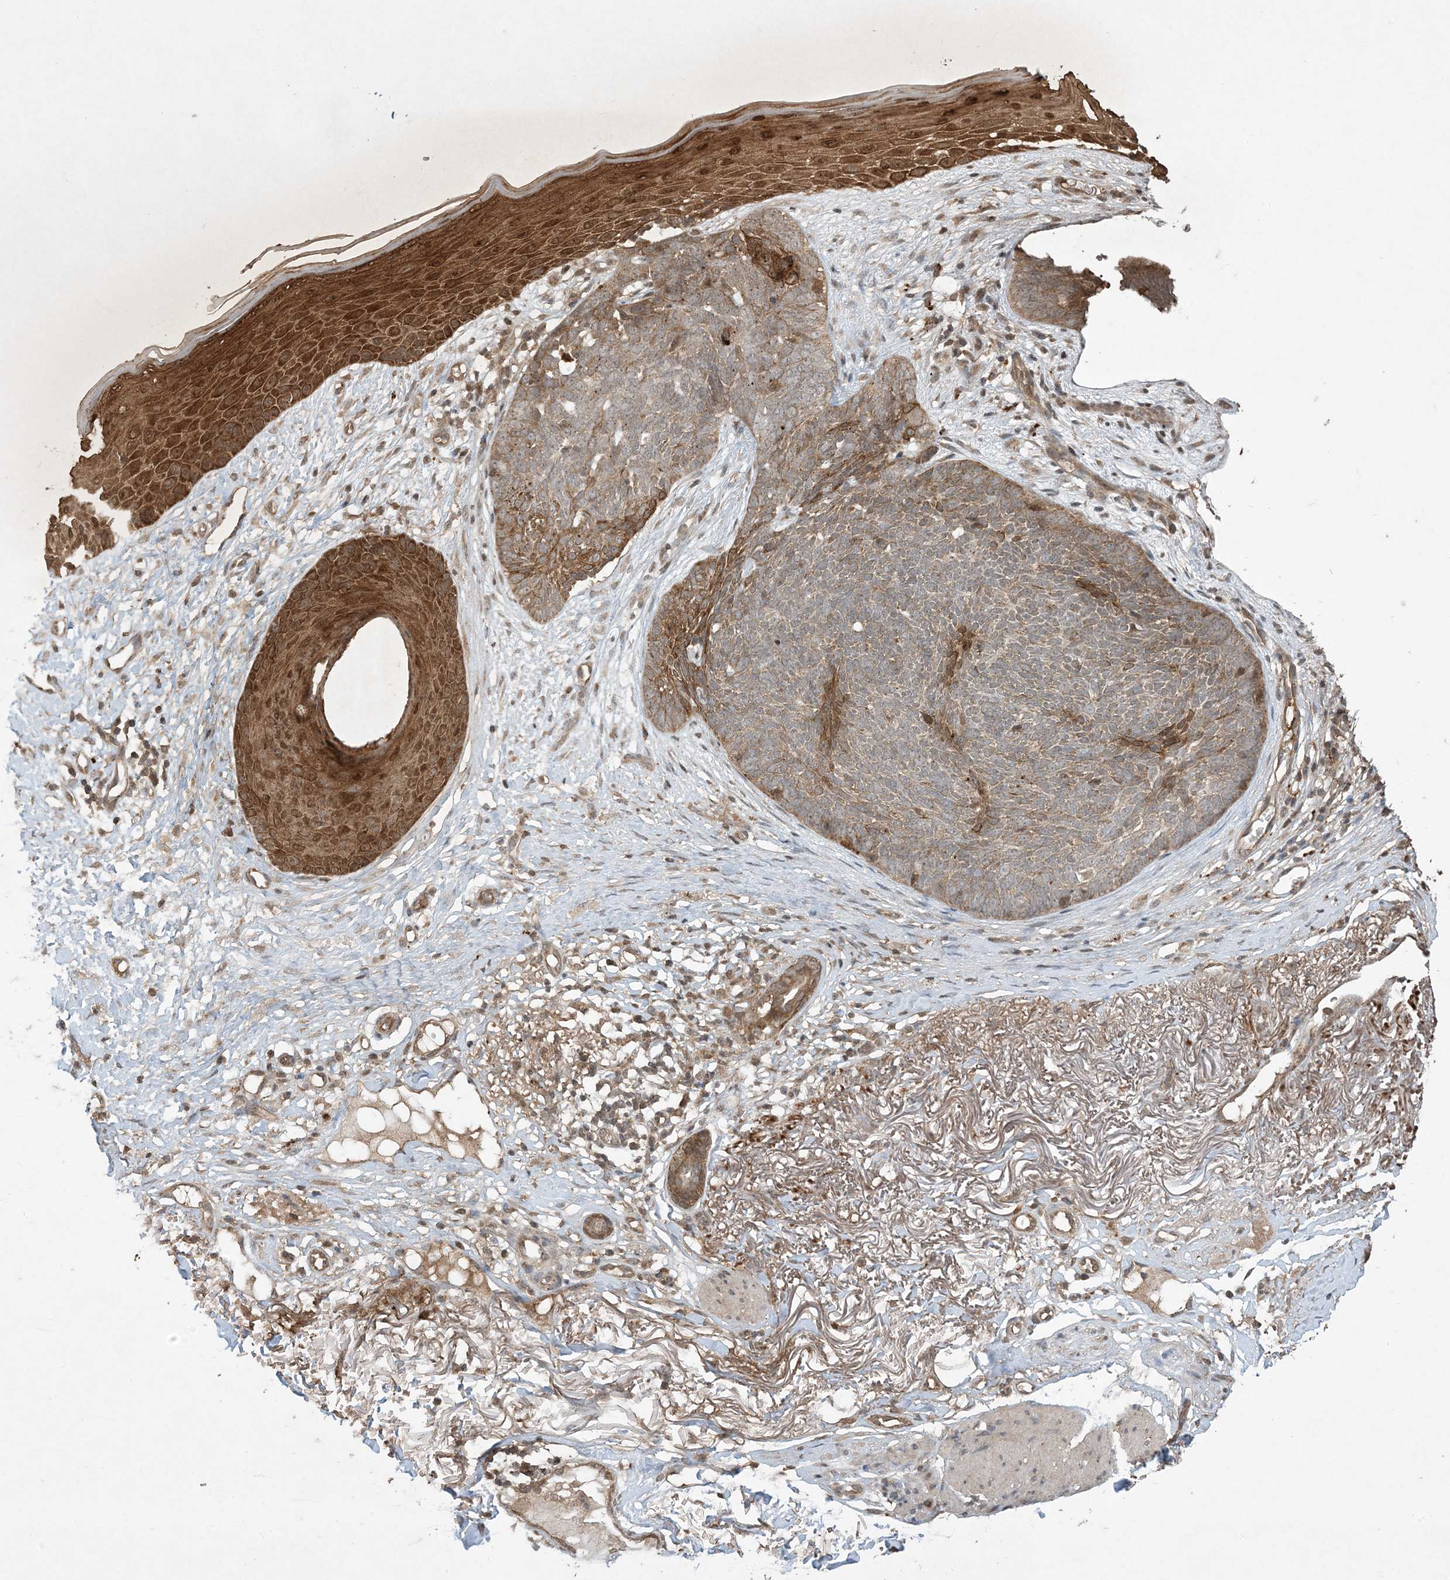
{"staining": {"intensity": "moderate", "quantity": ">75%", "location": "cytoplasmic/membranous"}, "tissue": "skin cancer", "cell_type": "Tumor cells", "image_type": "cancer", "snomed": [{"axis": "morphology", "description": "Basal cell carcinoma"}, {"axis": "topography", "description": "Skin"}], "caption": "Skin cancer (basal cell carcinoma) stained with a brown dye exhibits moderate cytoplasmic/membranous positive staining in approximately >75% of tumor cells.", "gene": "EFCAB8", "patient": {"sex": "female", "age": 70}}